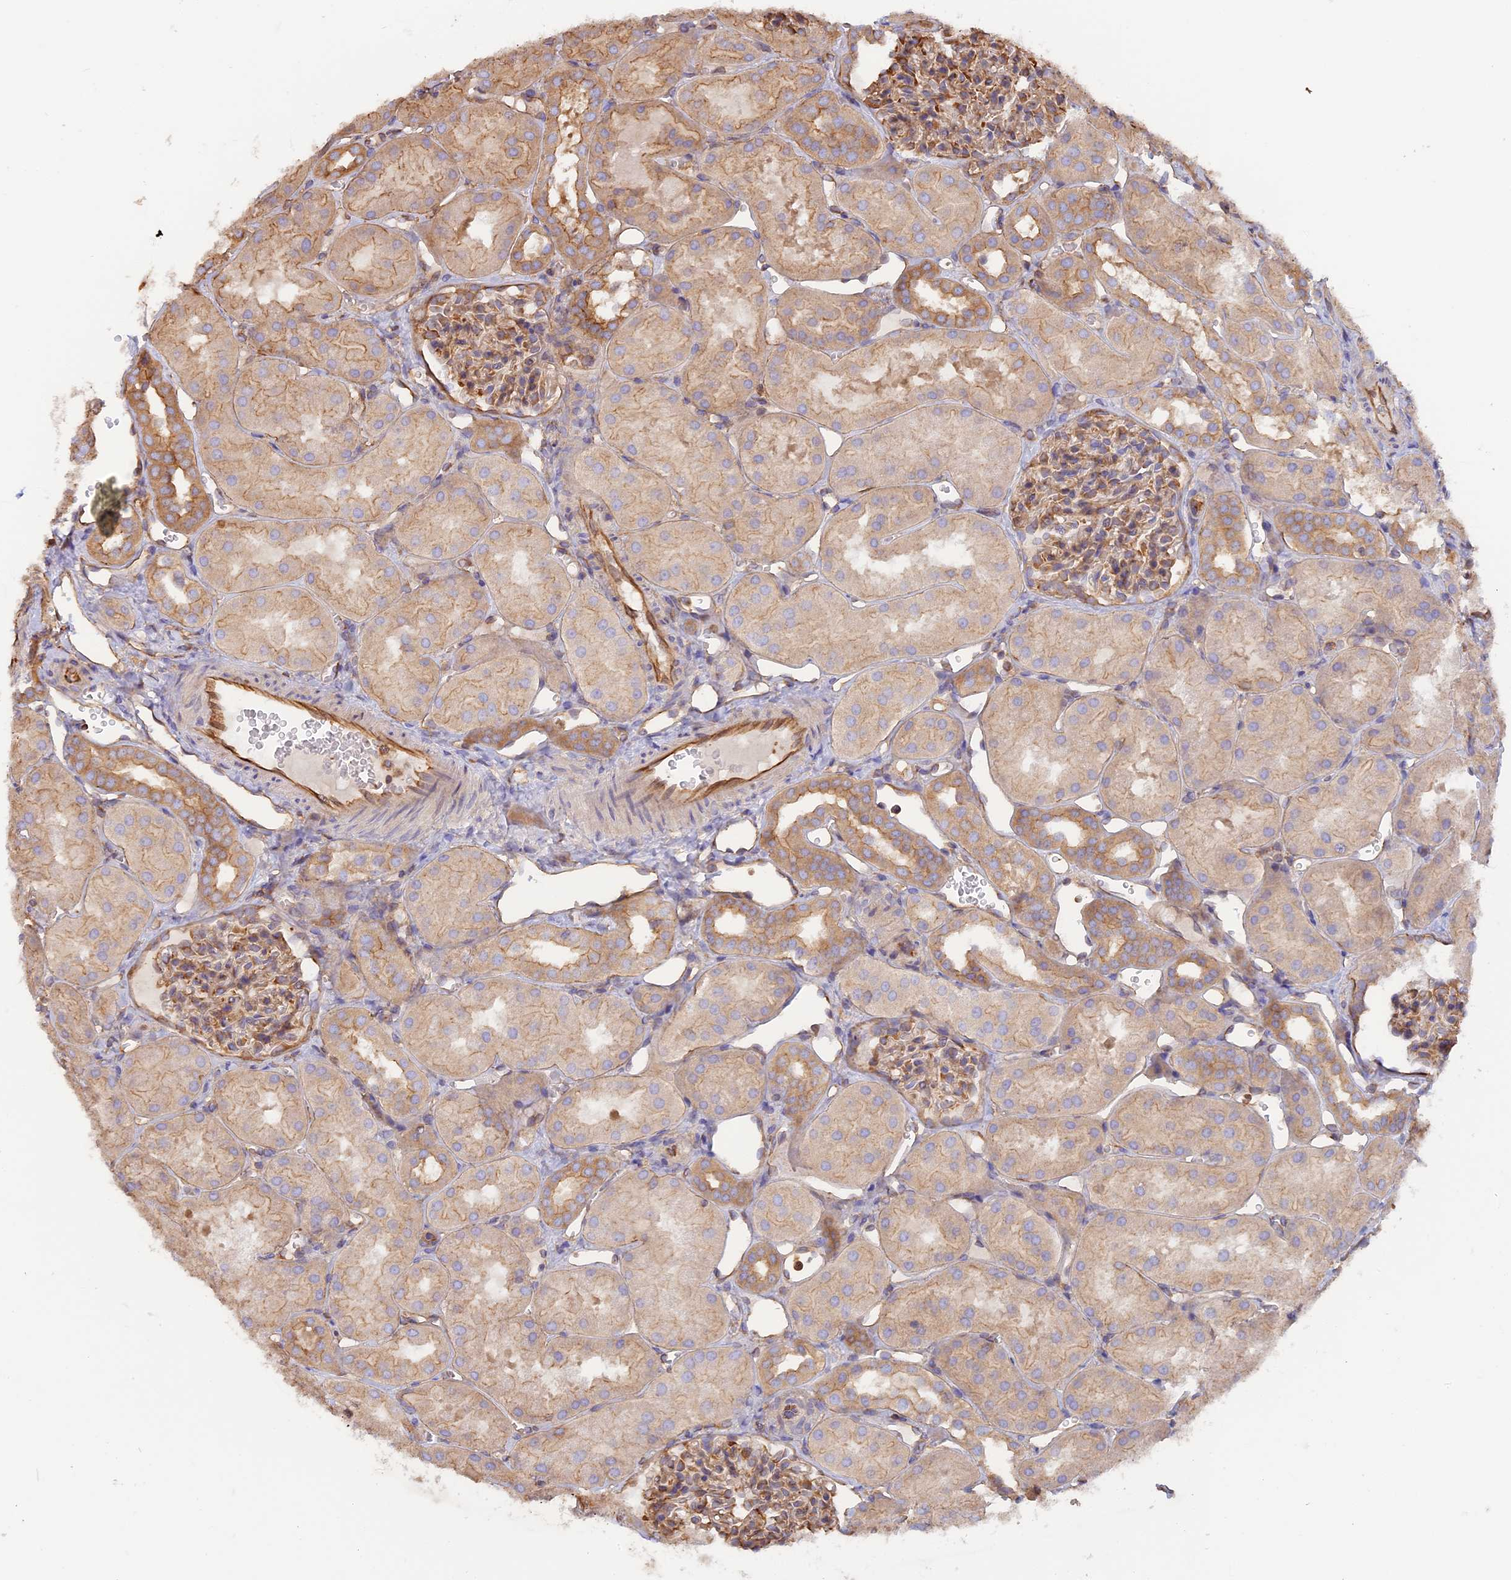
{"staining": {"intensity": "weak", "quantity": "25%-75%", "location": "cytoplasmic/membranous"}, "tissue": "kidney", "cell_type": "Cells in glomeruli", "image_type": "normal", "snomed": [{"axis": "morphology", "description": "Normal tissue, NOS"}, {"axis": "topography", "description": "Kidney"}, {"axis": "topography", "description": "Urinary bladder"}], "caption": "Approximately 25%-75% of cells in glomeruli in unremarkable human kidney demonstrate weak cytoplasmic/membranous protein positivity as visualized by brown immunohistochemical staining.", "gene": "VPS18", "patient": {"sex": "male", "age": 16}}